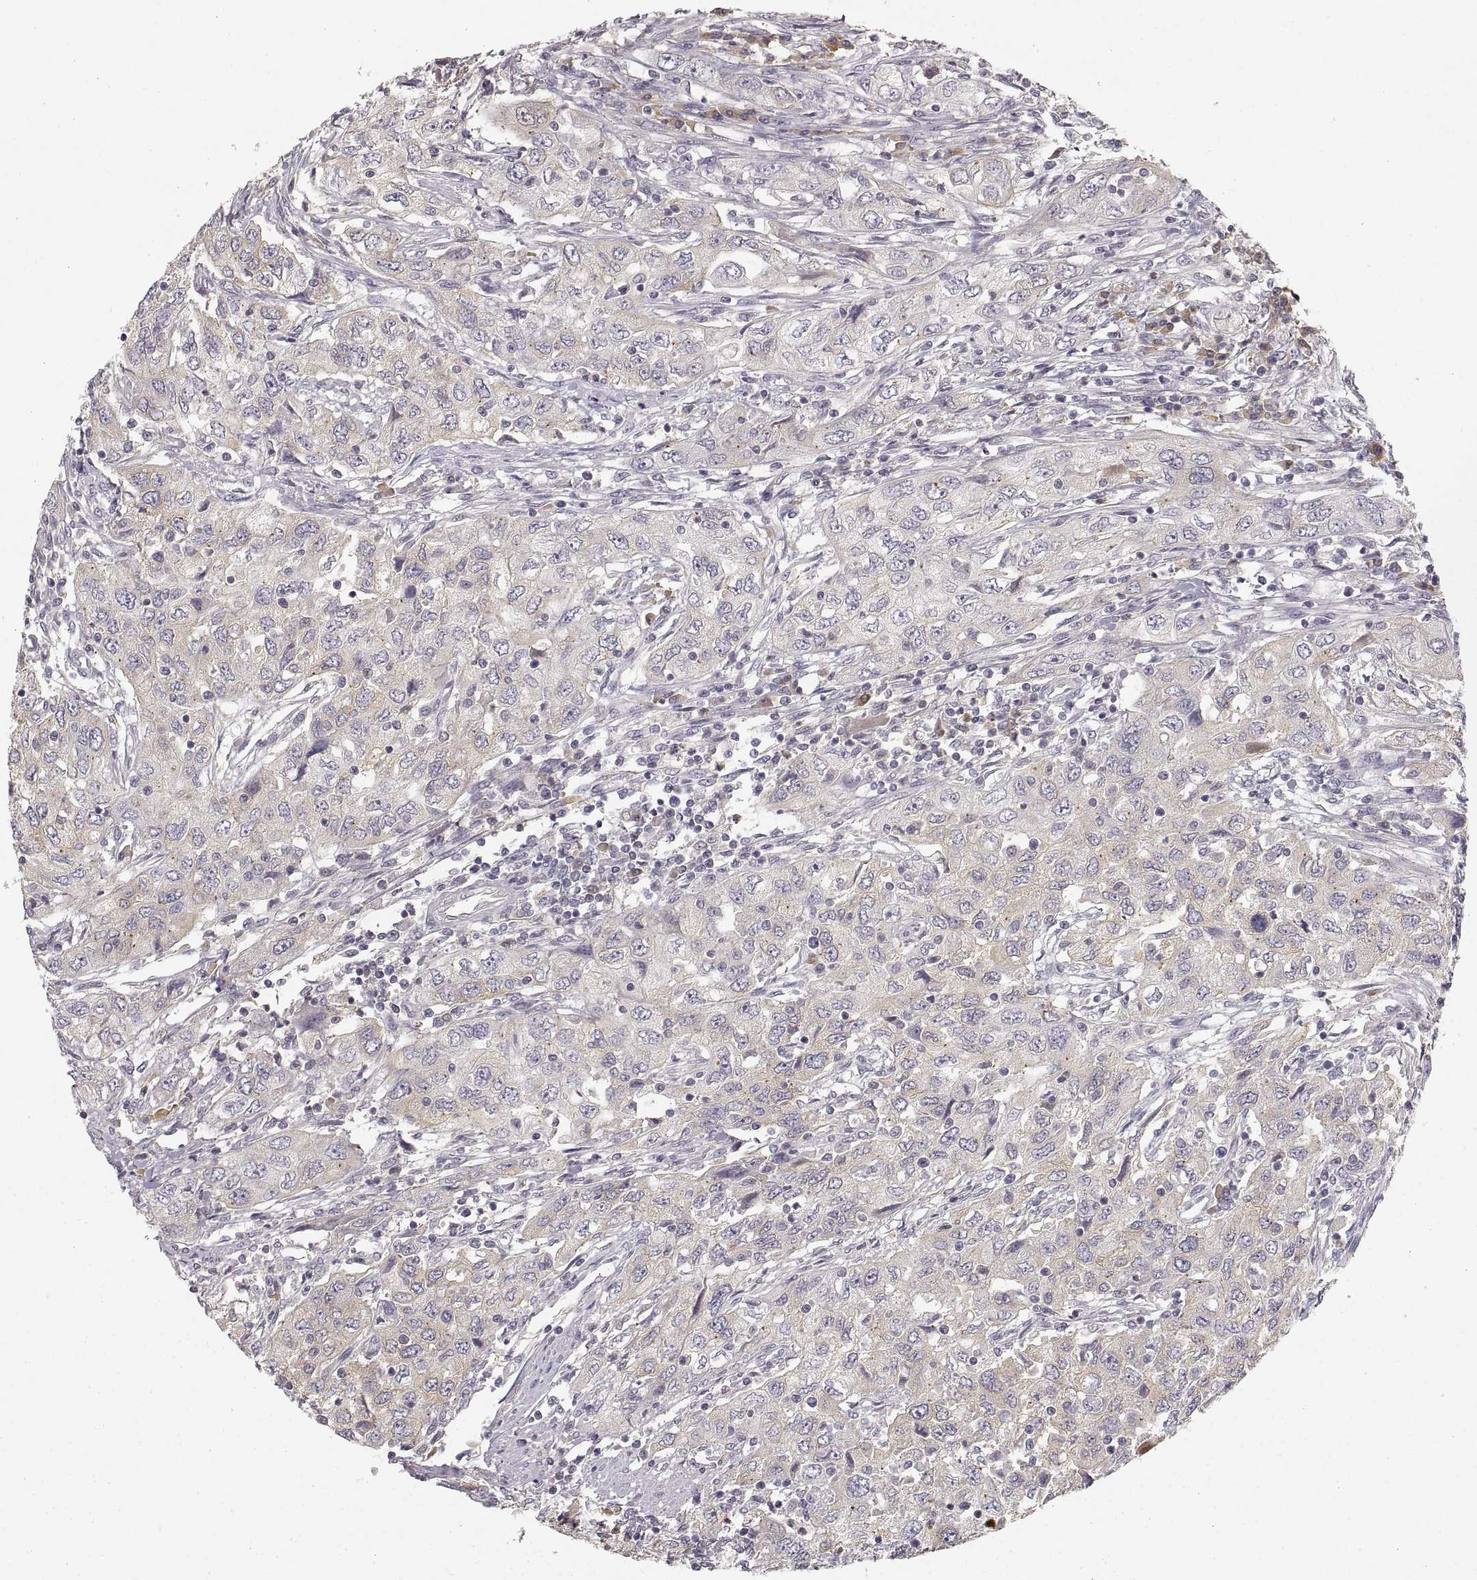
{"staining": {"intensity": "weak", "quantity": "<25%", "location": "cytoplasmic/membranous"}, "tissue": "urothelial cancer", "cell_type": "Tumor cells", "image_type": "cancer", "snomed": [{"axis": "morphology", "description": "Urothelial carcinoma, High grade"}, {"axis": "topography", "description": "Urinary bladder"}], "caption": "The photomicrograph exhibits no staining of tumor cells in urothelial cancer.", "gene": "RUNDC3A", "patient": {"sex": "male", "age": 76}}